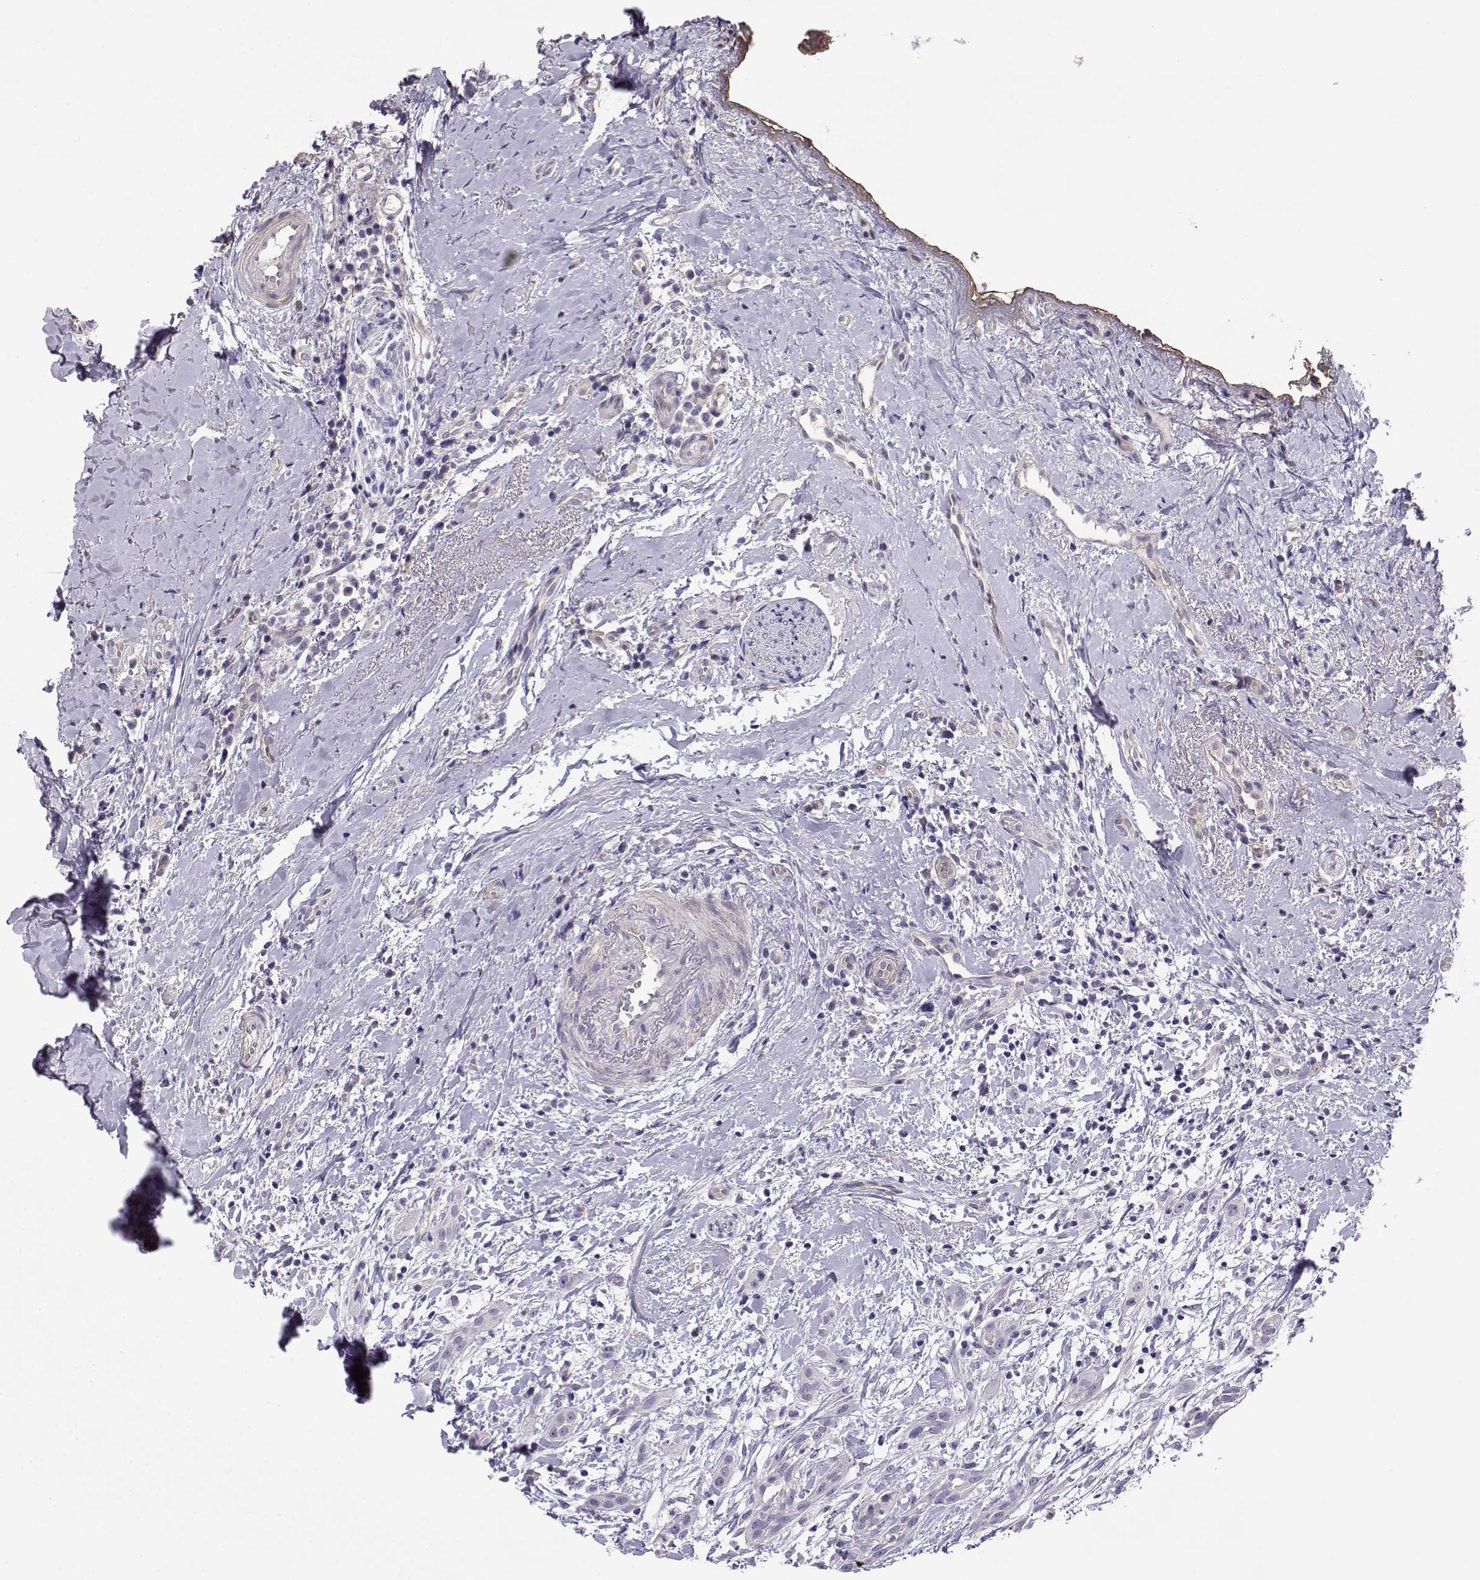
{"staining": {"intensity": "negative", "quantity": "none", "location": "none"}, "tissue": "head and neck cancer", "cell_type": "Tumor cells", "image_type": "cancer", "snomed": [{"axis": "morphology", "description": "Normal tissue, NOS"}, {"axis": "morphology", "description": "Squamous cell carcinoma, NOS"}, {"axis": "topography", "description": "Oral tissue"}, {"axis": "topography", "description": "Salivary gland"}, {"axis": "topography", "description": "Head-Neck"}], "caption": "DAB immunohistochemical staining of head and neck squamous cell carcinoma exhibits no significant positivity in tumor cells.", "gene": "ENDOU", "patient": {"sex": "female", "age": 62}}